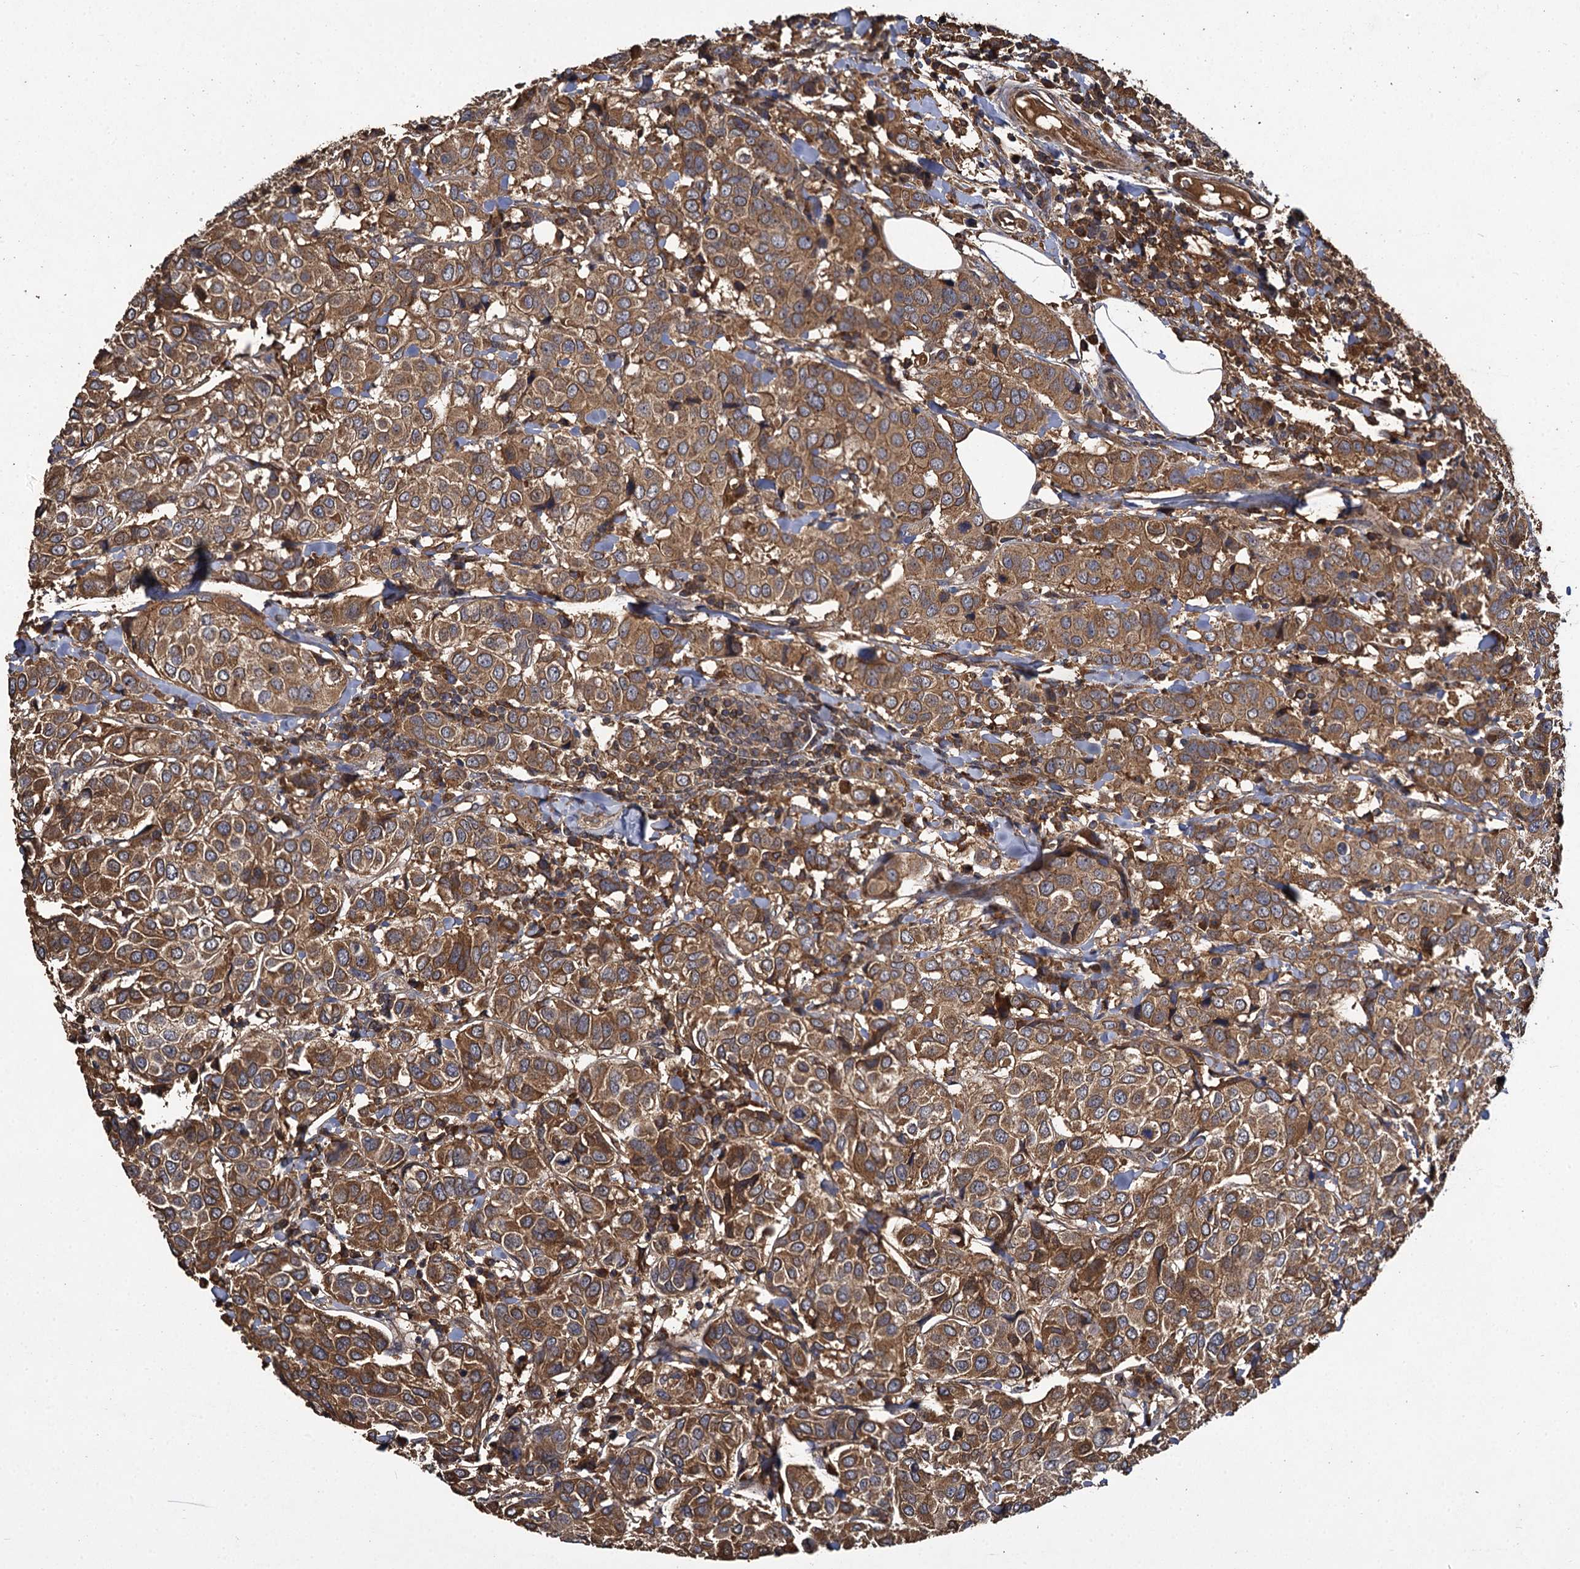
{"staining": {"intensity": "strong", "quantity": ">75%", "location": "cytoplasmic/membranous"}, "tissue": "breast cancer", "cell_type": "Tumor cells", "image_type": "cancer", "snomed": [{"axis": "morphology", "description": "Duct carcinoma"}, {"axis": "topography", "description": "Breast"}], "caption": "The immunohistochemical stain labels strong cytoplasmic/membranous positivity in tumor cells of breast cancer (invasive ductal carcinoma) tissue. The protein of interest is shown in brown color, while the nuclei are stained blue.", "gene": "GCLC", "patient": {"sex": "female", "age": 55}}